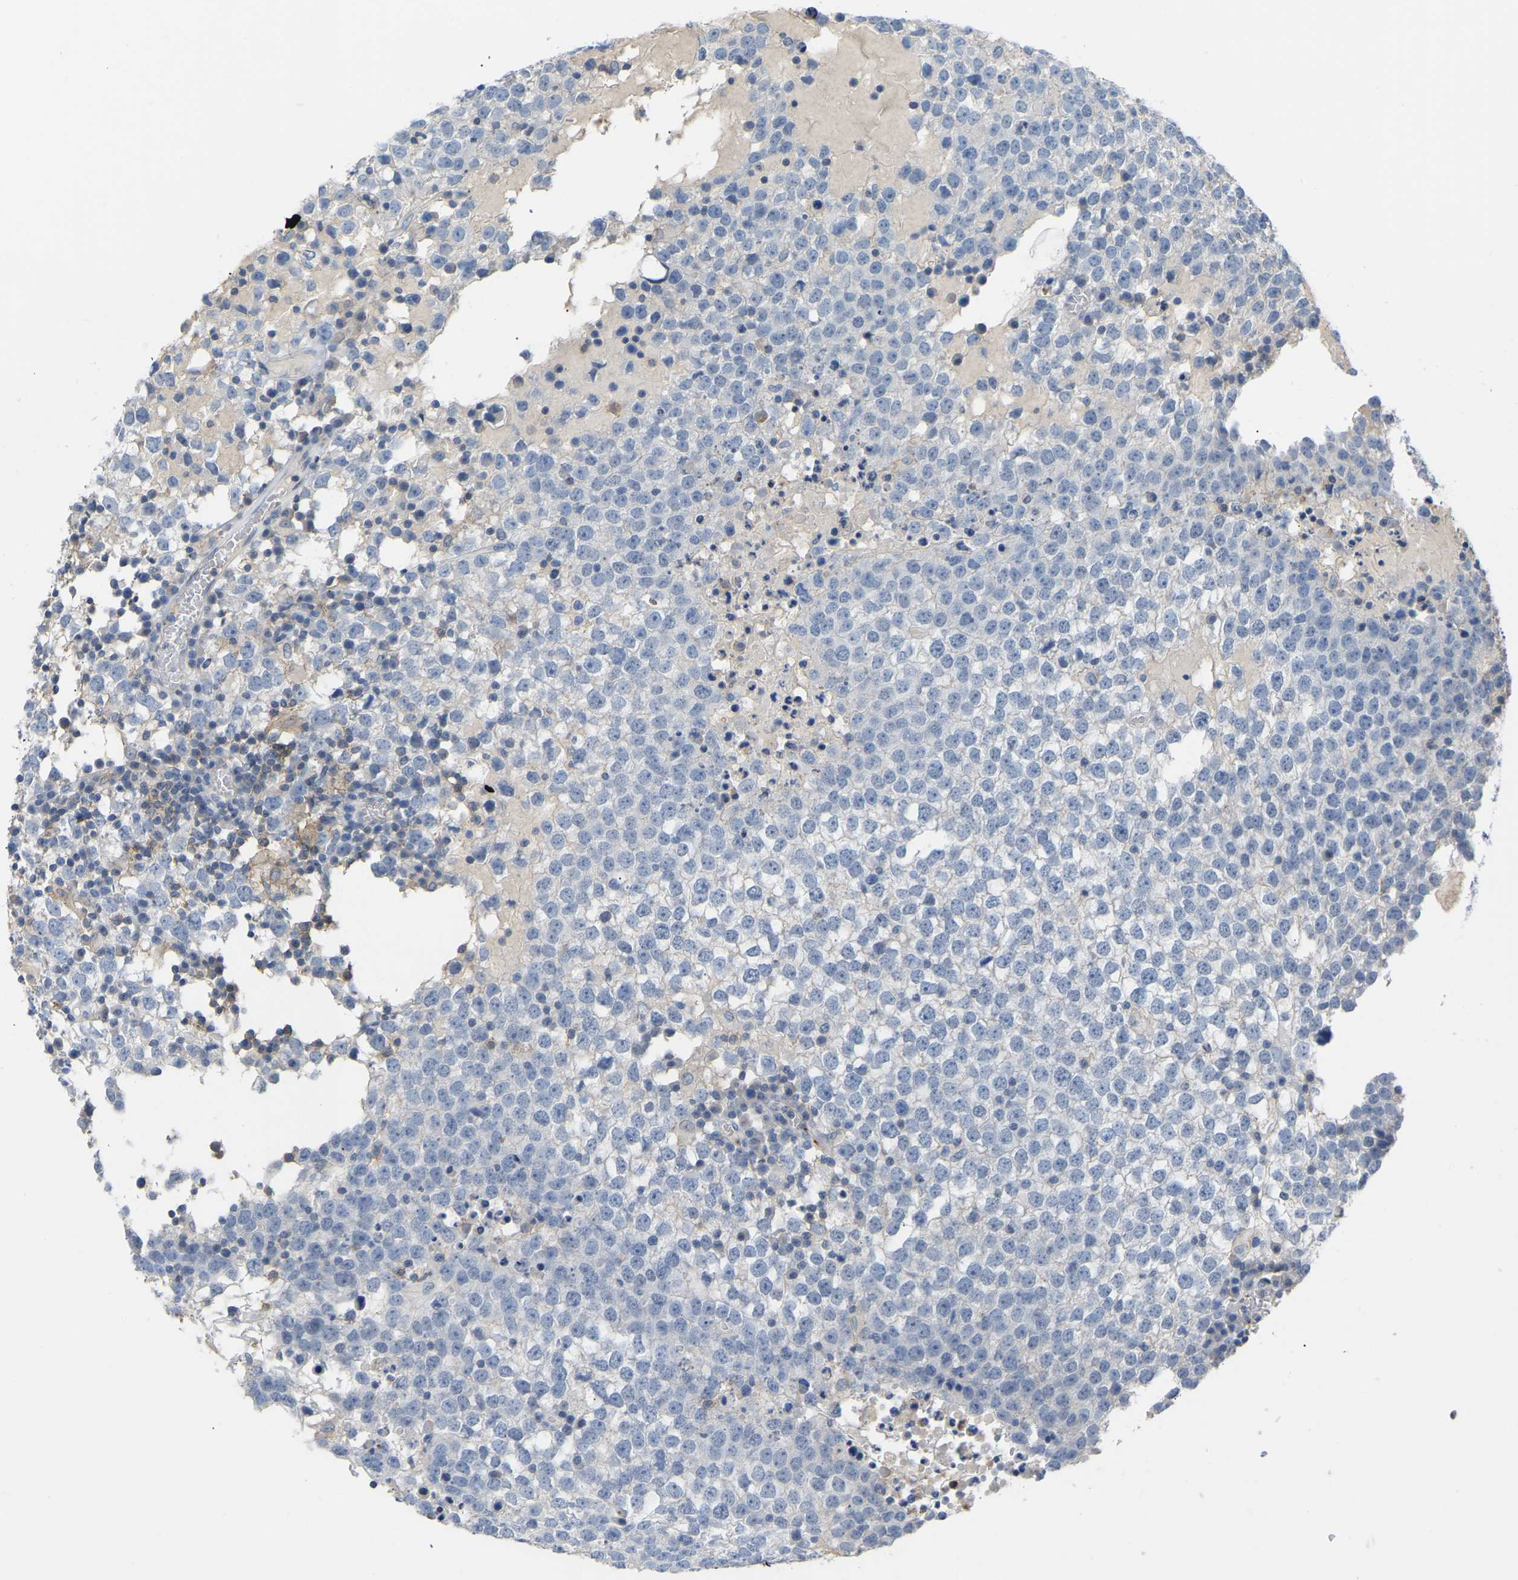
{"staining": {"intensity": "negative", "quantity": "none", "location": "none"}, "tissue": "testis cancer", "cell_type": "Tumor cells", "image_type": "cancer", "snomed": [{"axis": "morphology", "description": "Seminoma, NOS"}, {"axis": "topography", "description": "Testis"}], "caption": "Testis cancer was stained to show a protein in brown. There is no significant expression in tumor cells.", "gene": "ZNF449", "patient": {"sex": "male", "age": 65}}